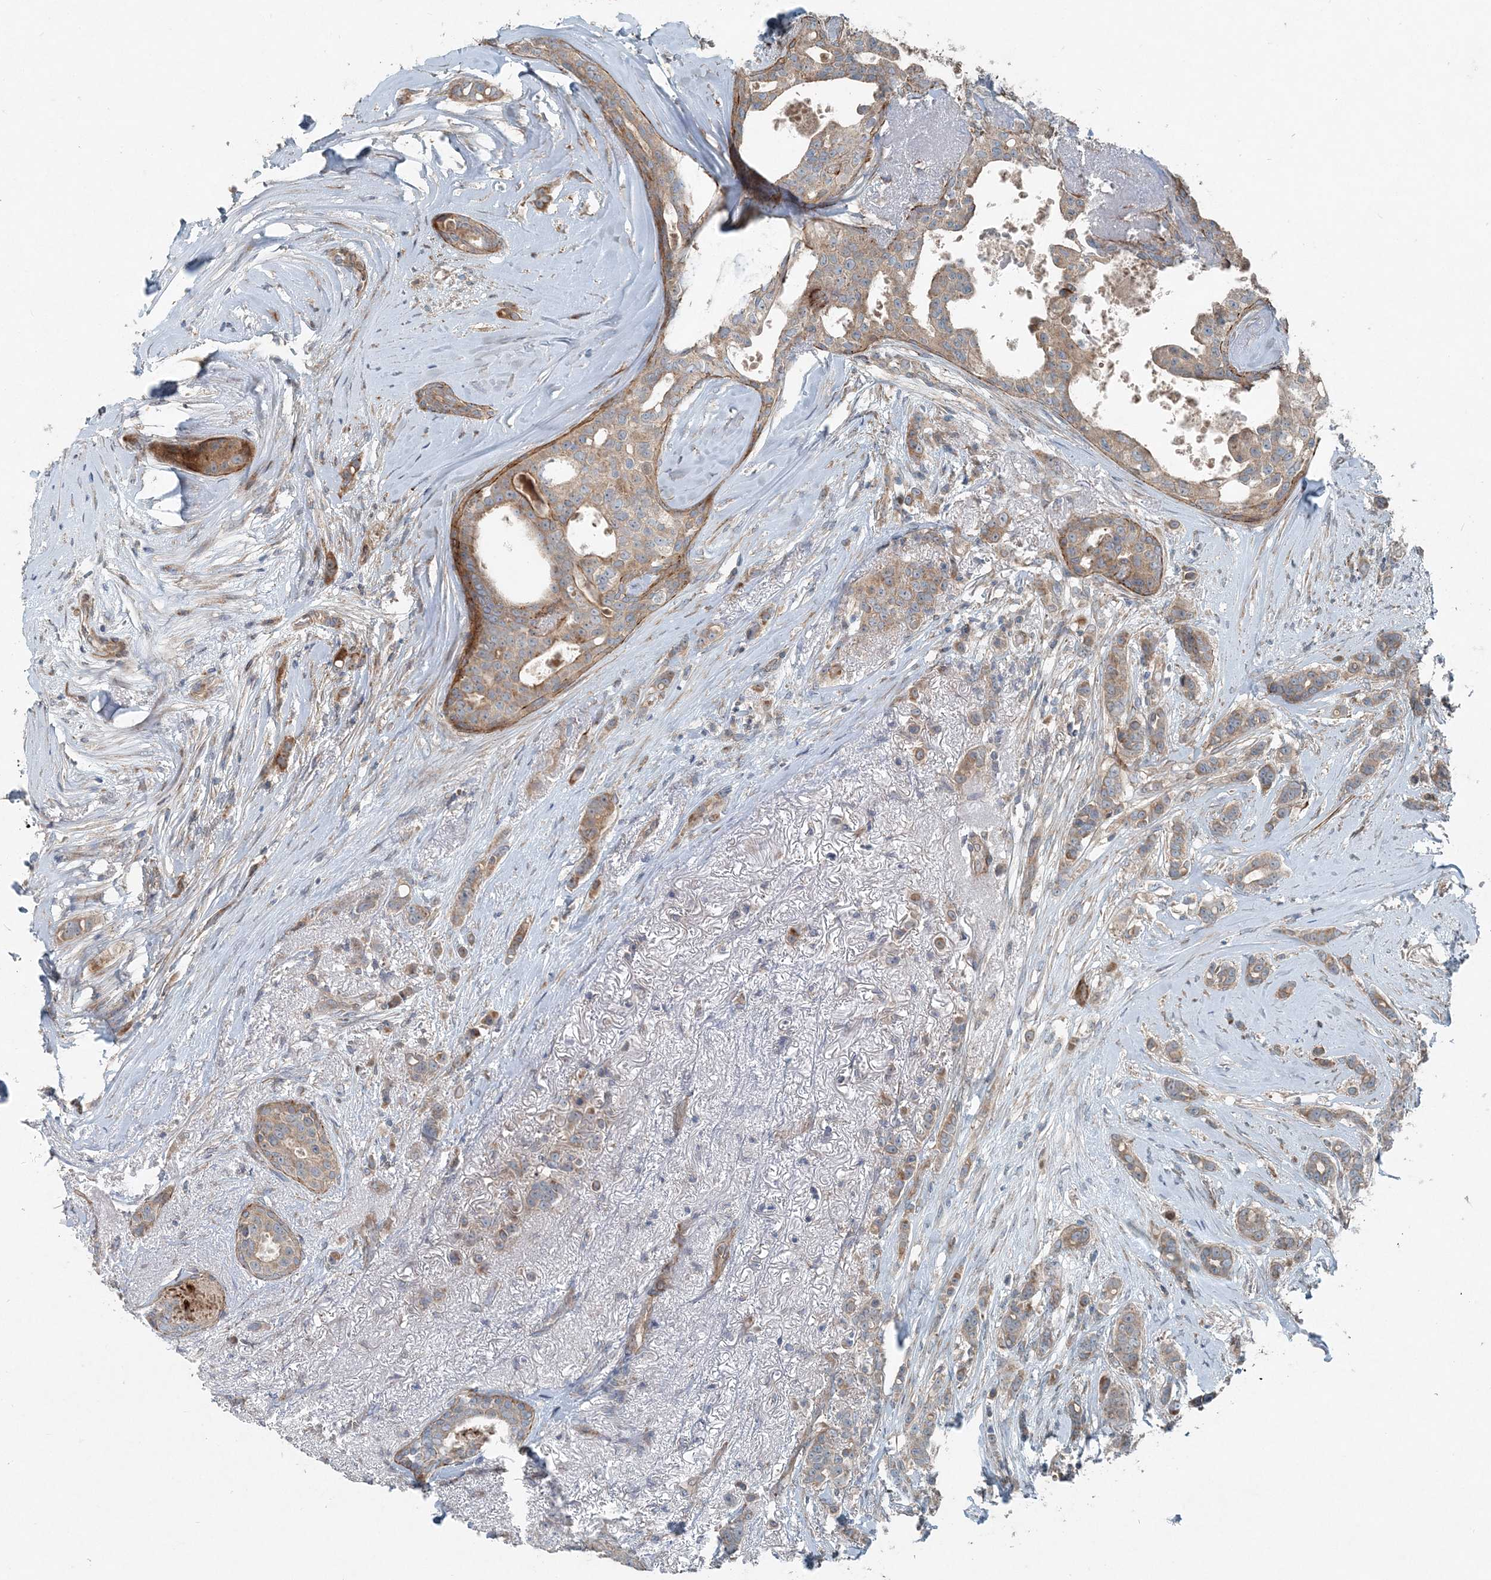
{"staining": {"intensity": "moderate", "quantity": ">75%", "location": "cytoplasmic/membranous"}, "tissue": "breast cancer", "cell_type": "Tumor cells", "image_type": "cancer", "snomed": [{"axis": "morphology", "description": "Lobular carcinoma"}, {"axis": "topography", "description": "Breast"}], "caption": "Breast cancer (lobular carcinoma) was stained to show a protein in brown. There is medium levels of moderate cytoplasmic/membranous positivity in about >75% of tumor cells.", "gene": "INTU", "patient": {"sex": "female", "age": 51}}